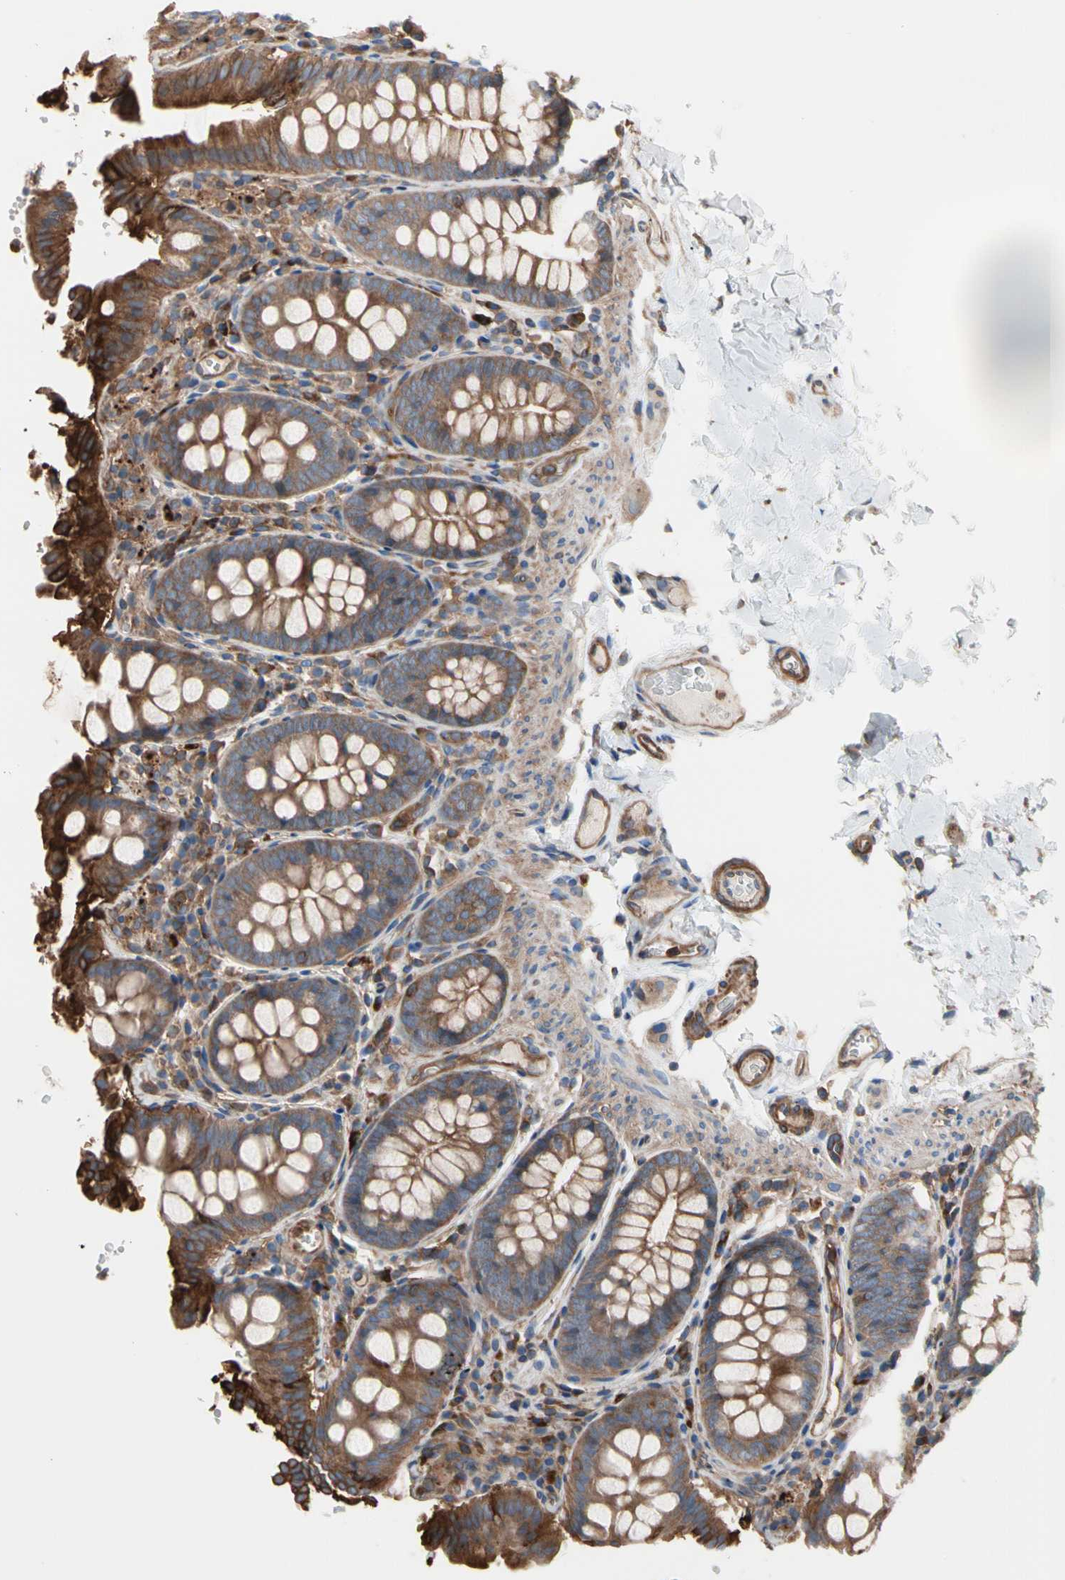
{"staining": {"intensity": "moderate", "quantity": ">75%", "location": "cytoplasmic/membranous"}, "tissue": "colon", "cell_type": "Endothelial cells", "image_type": "normal", "snomed": [{"axis": "morphology", "description": "Normal tissue, NOS"}, {"axis": "topography", "description": "Colon"}], "caption": "A brown stain shows moderate cytoplasmic/membranous staining of a protein in endothelial cells of normal human colon. (IHC, brightfield microscopy, high magnification).", "gene": "ROCK1", "patient": {"sex": "female", "age": 61}}